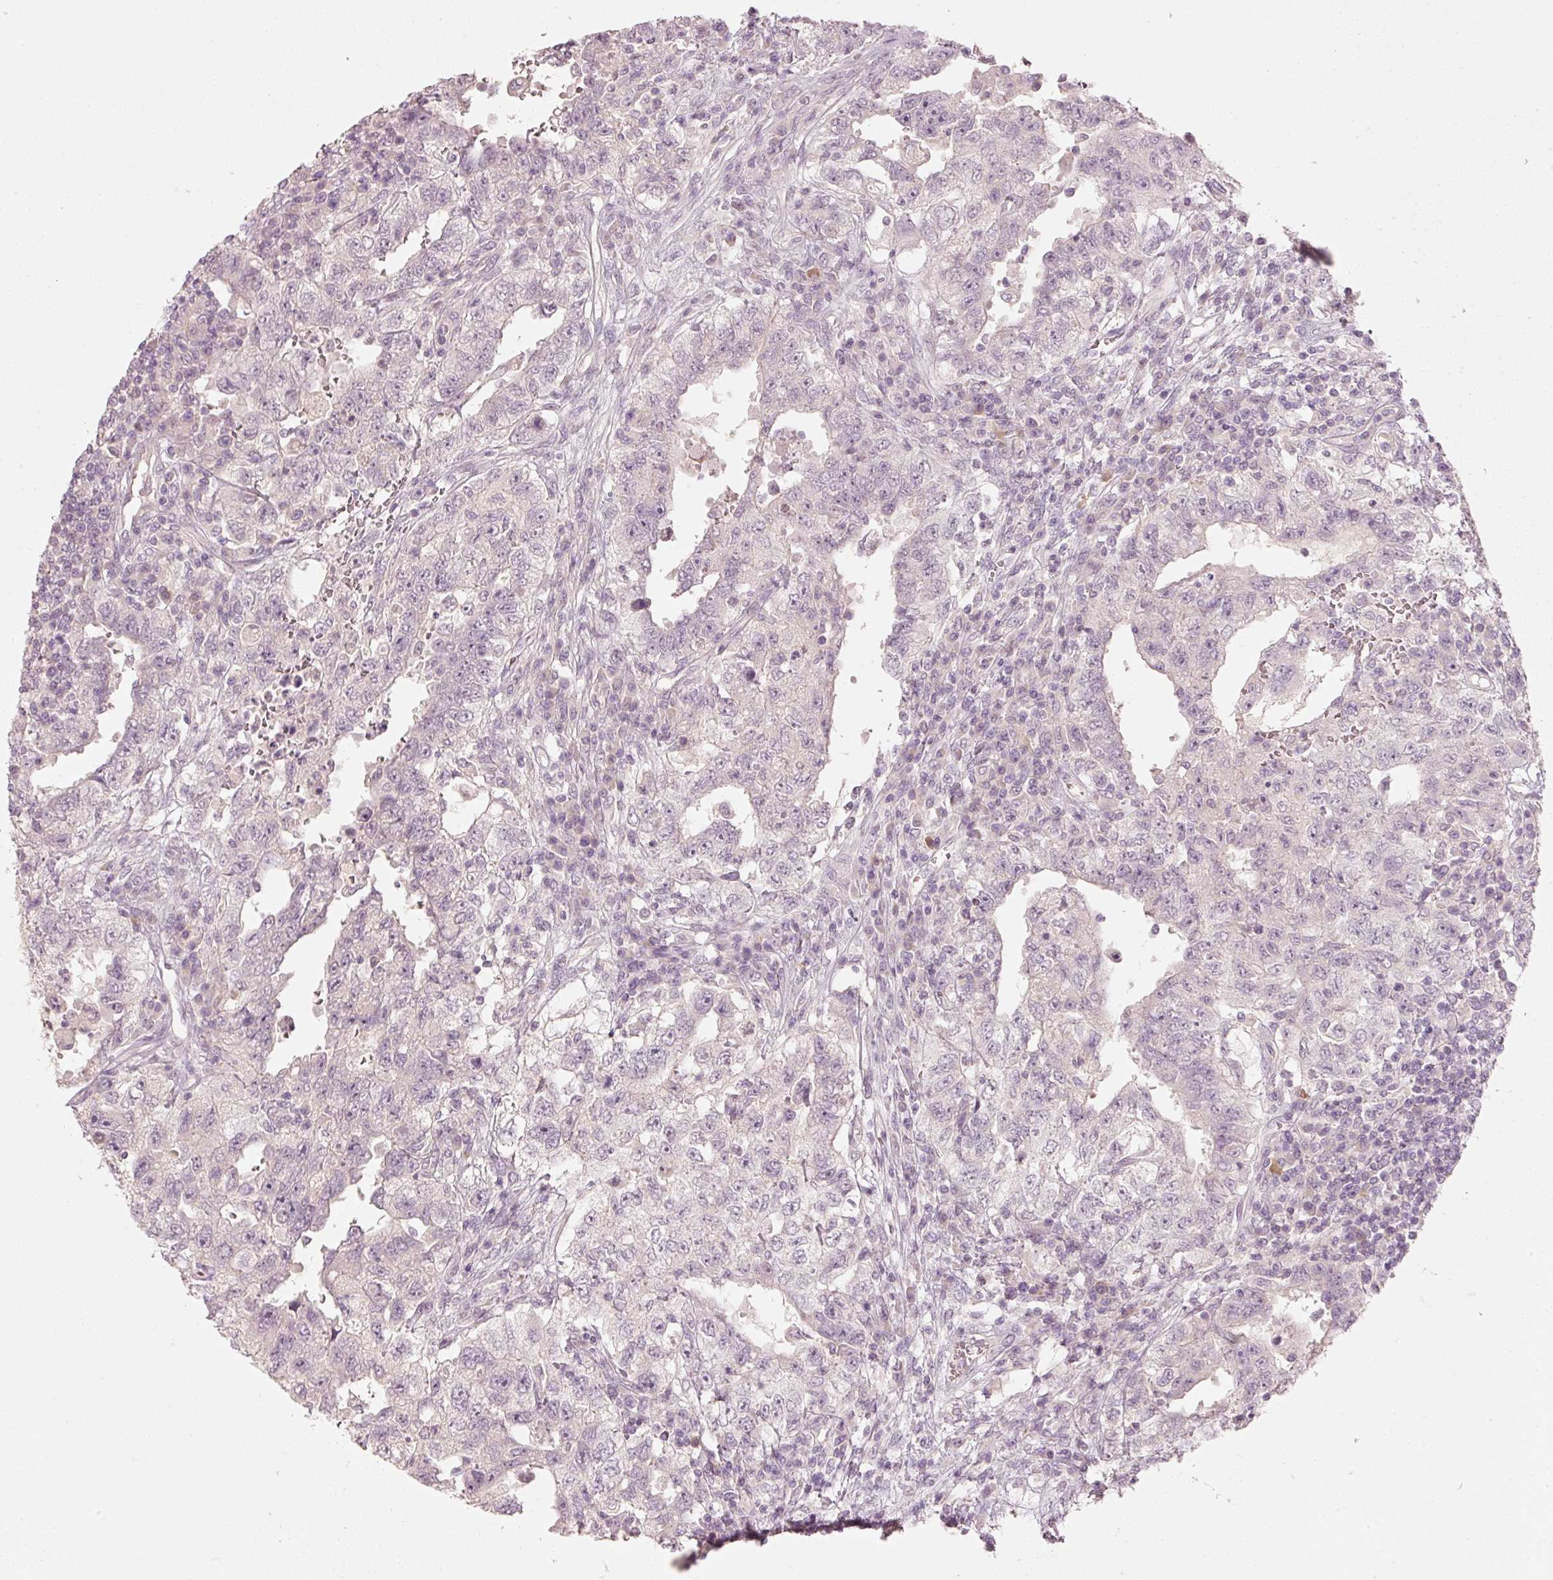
{"staining": {"intensity": "negative", "quantity": "none", "location": "none"}, "tissue": "testis cancer", "cell_type": "Tumor cells", "image_type": "cancer", "snomed": [{"axis": "morphology", "description": "Carcinoma, Embryonal, NOS"}, {"axis": "topography", "description": "Testis"}], "caption": "IHC of human testis cancer (embryonal carcinoma) displays no staining in tumor cells. (Stains: DAB immunohistochemistry with hematoxylin counter stain, Microscopy: brightfield microscopy at high magnification).", "gene": "STEAP1", "patient": {"sex": "male", "age": 26}}